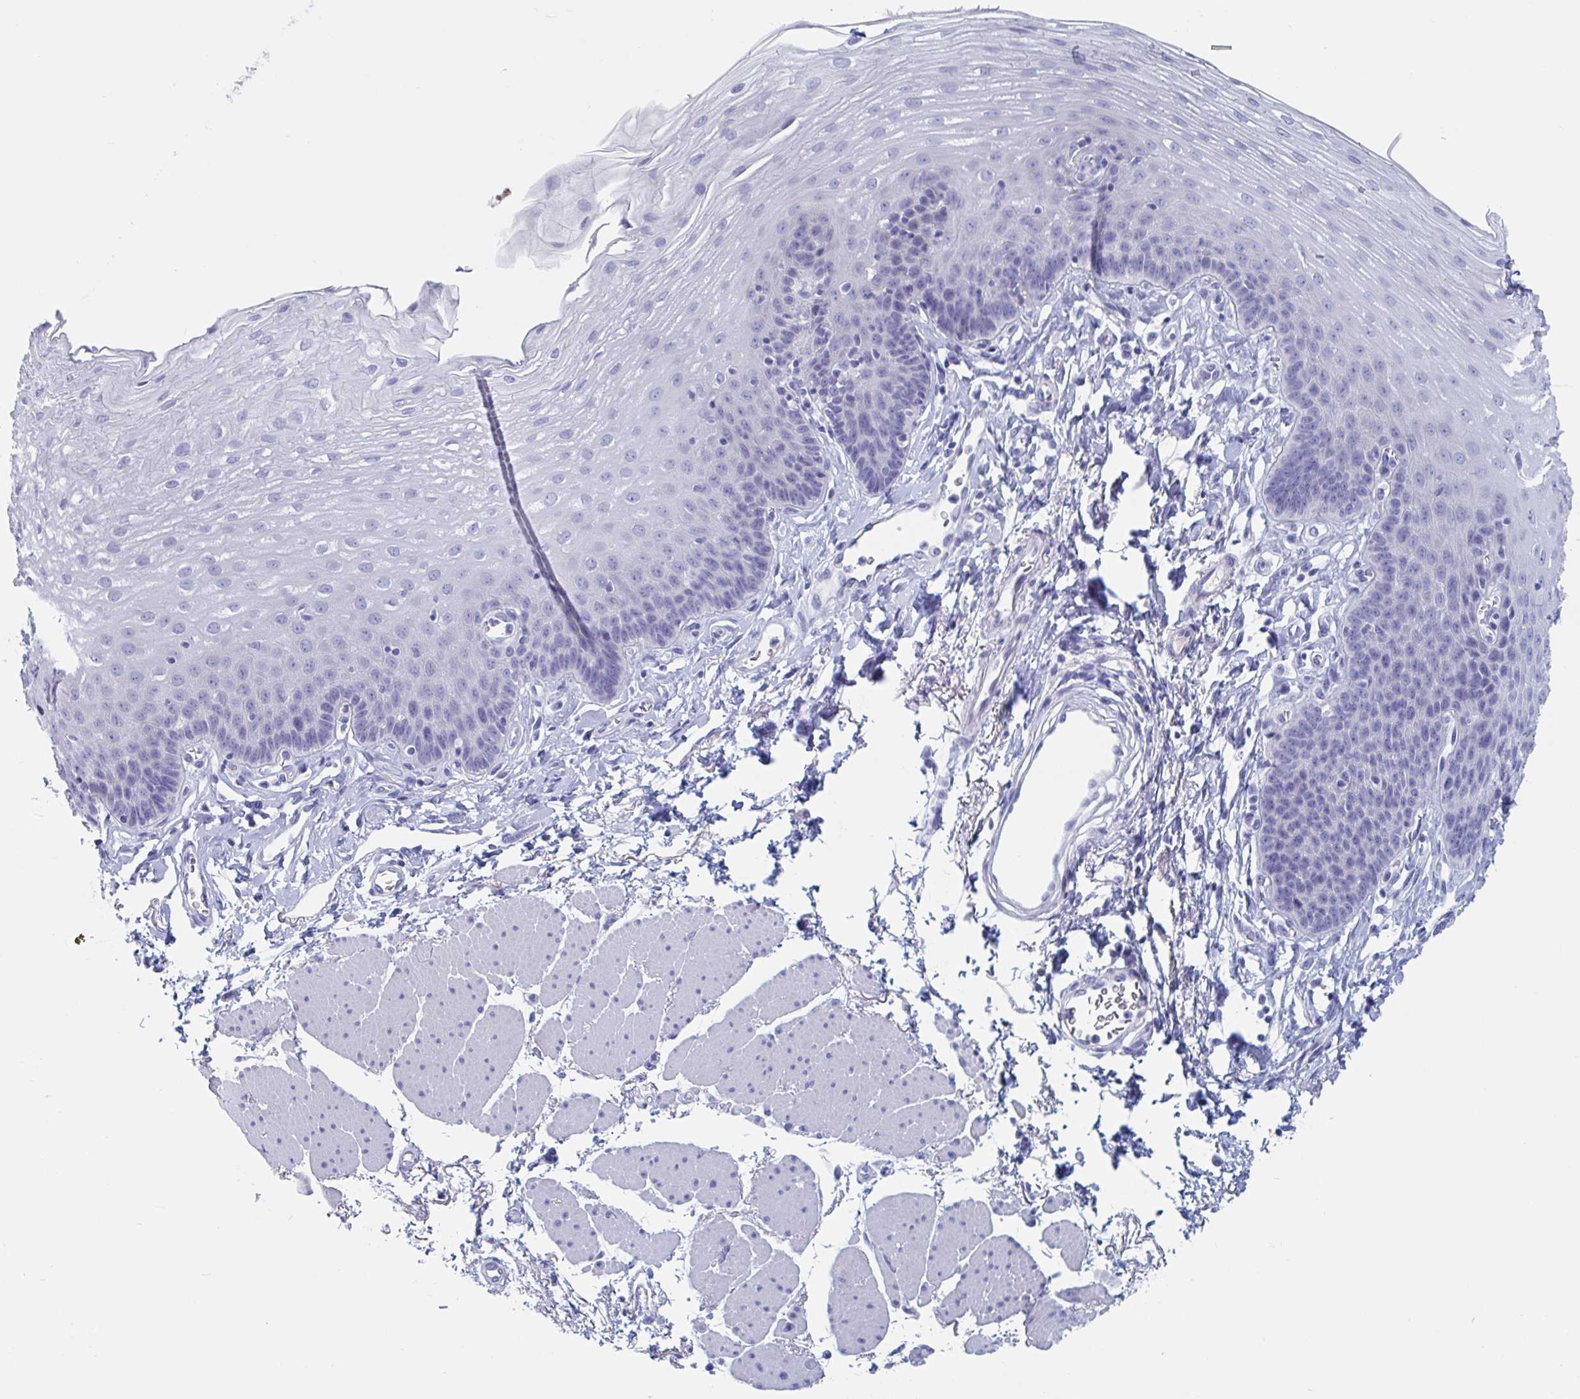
{"staining": {"intensity": "negative", "quantity": "none", "location": "none"}, "tissue": "esophagus", "cell_type": "Squamous epithelial cells", "image_type": "normal", "snomed": [{"axis": "morphology", "description": "Normal tissue, NOS"}, {"axis": "topography", "description": "Esophagus"}], "caption": "High magnification brightfield microscopy of normal esophagus stained with DAB (brown) and counterstained with hematoxylin (blue): squamous epithelial cells show no significant positivity. The staining was performed using DAB (3,3'-diaminobenzidine) to visualize the protein expression in brown, while the nuclei were stained in blue with hematoxylin (Magnification: 20x).", "gene": "DPEP3", "patient": {"sex": "female", "age": 81}}